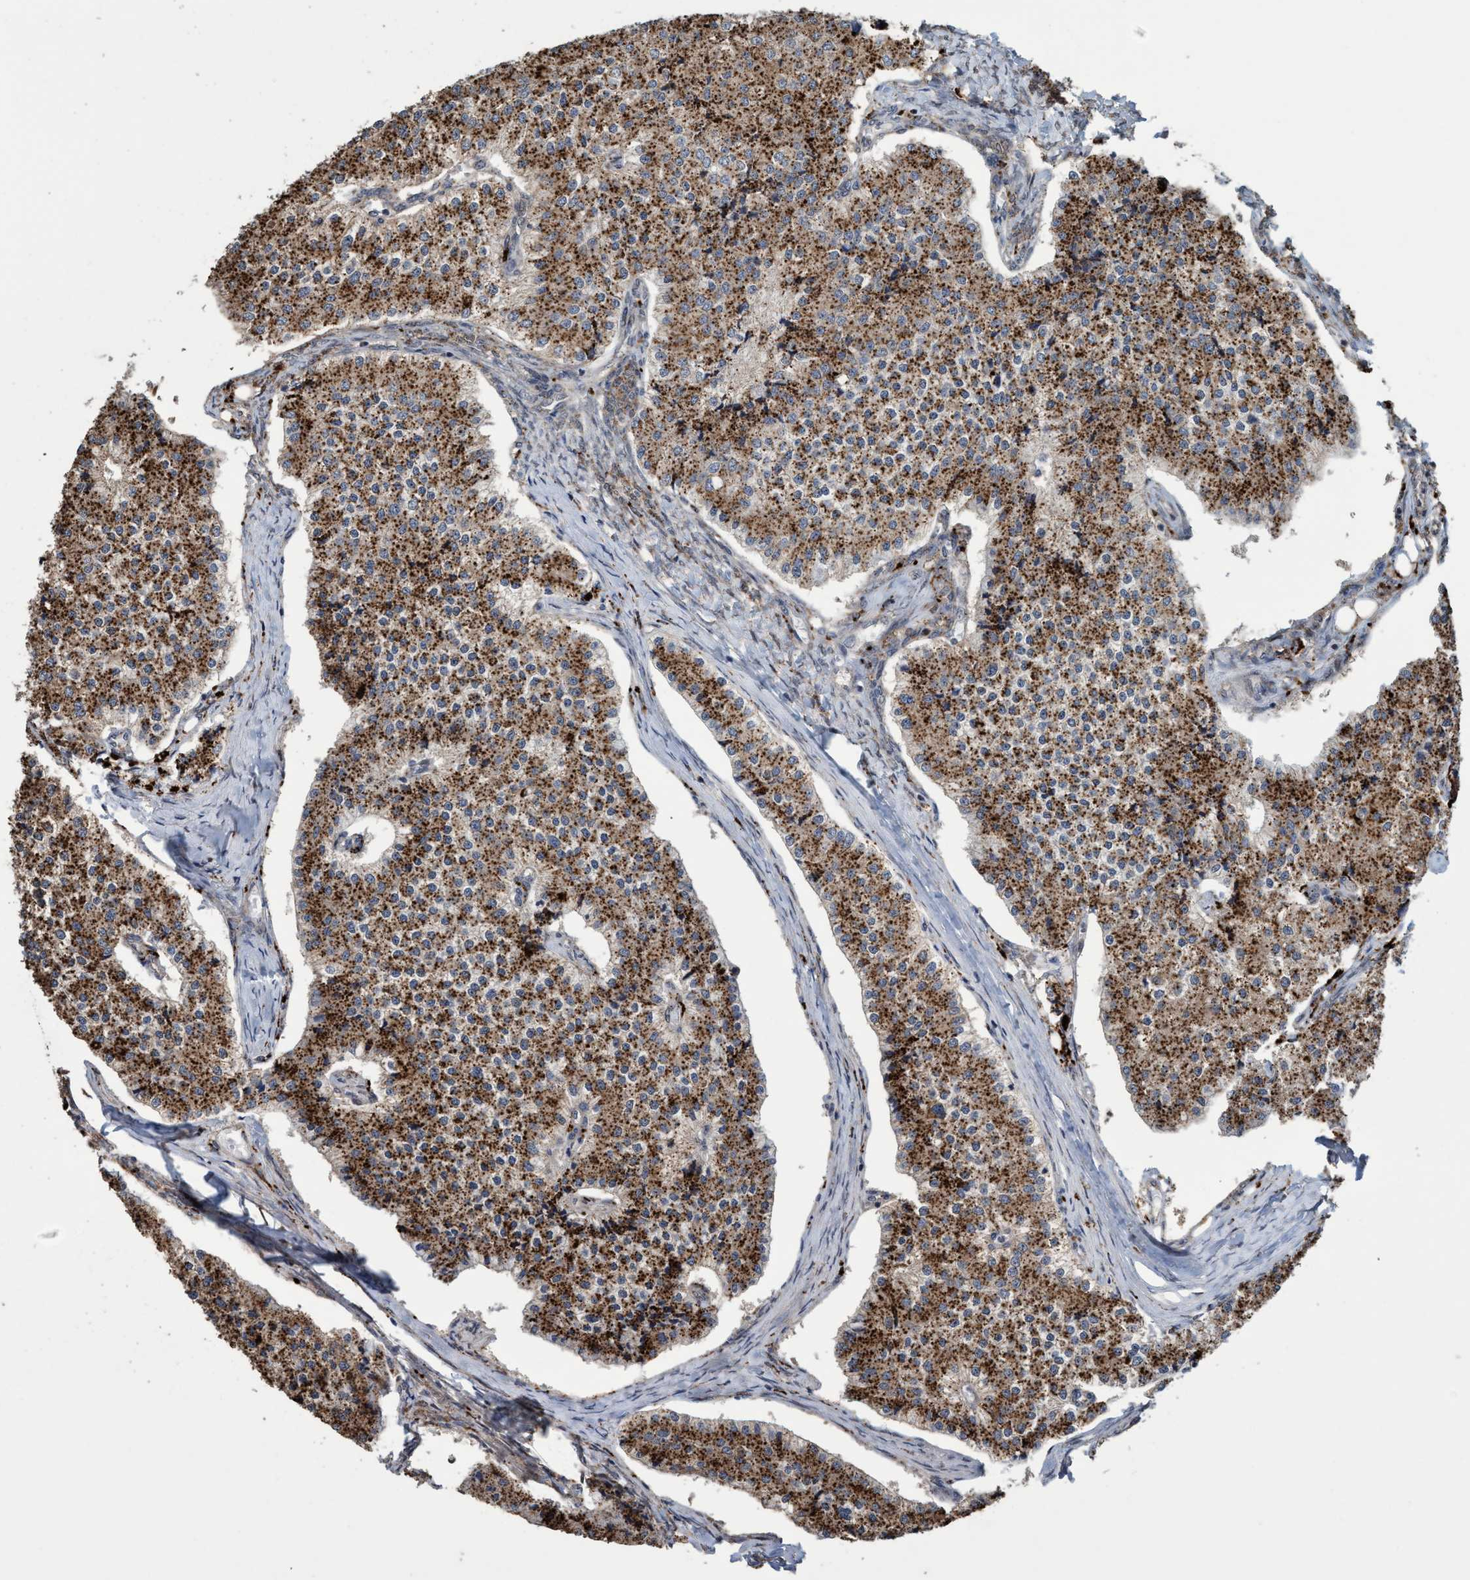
{"staining": {"intensity": "strong", "quantity": ">75%", "location": "cytoplasmic/membranous"}, "tissue": "carcinoid", "cell_type": "Tumor cells", "image_type": "cancer", "snomed": [{"axis": "morphology", "description": "Carcinoid, malignant, NOS"}, {"axis": "topography", "description": "Colon"}], "caption": "Protein staining of carcinoid tissue shows strong cytoplasmic/membranous staining in approximately >75% of tumor cells. (DAB = brown stain, brightfield microscopy at high magnification).", "gene": "BBS9", "patient": {"sex": "female", "age": 52}}